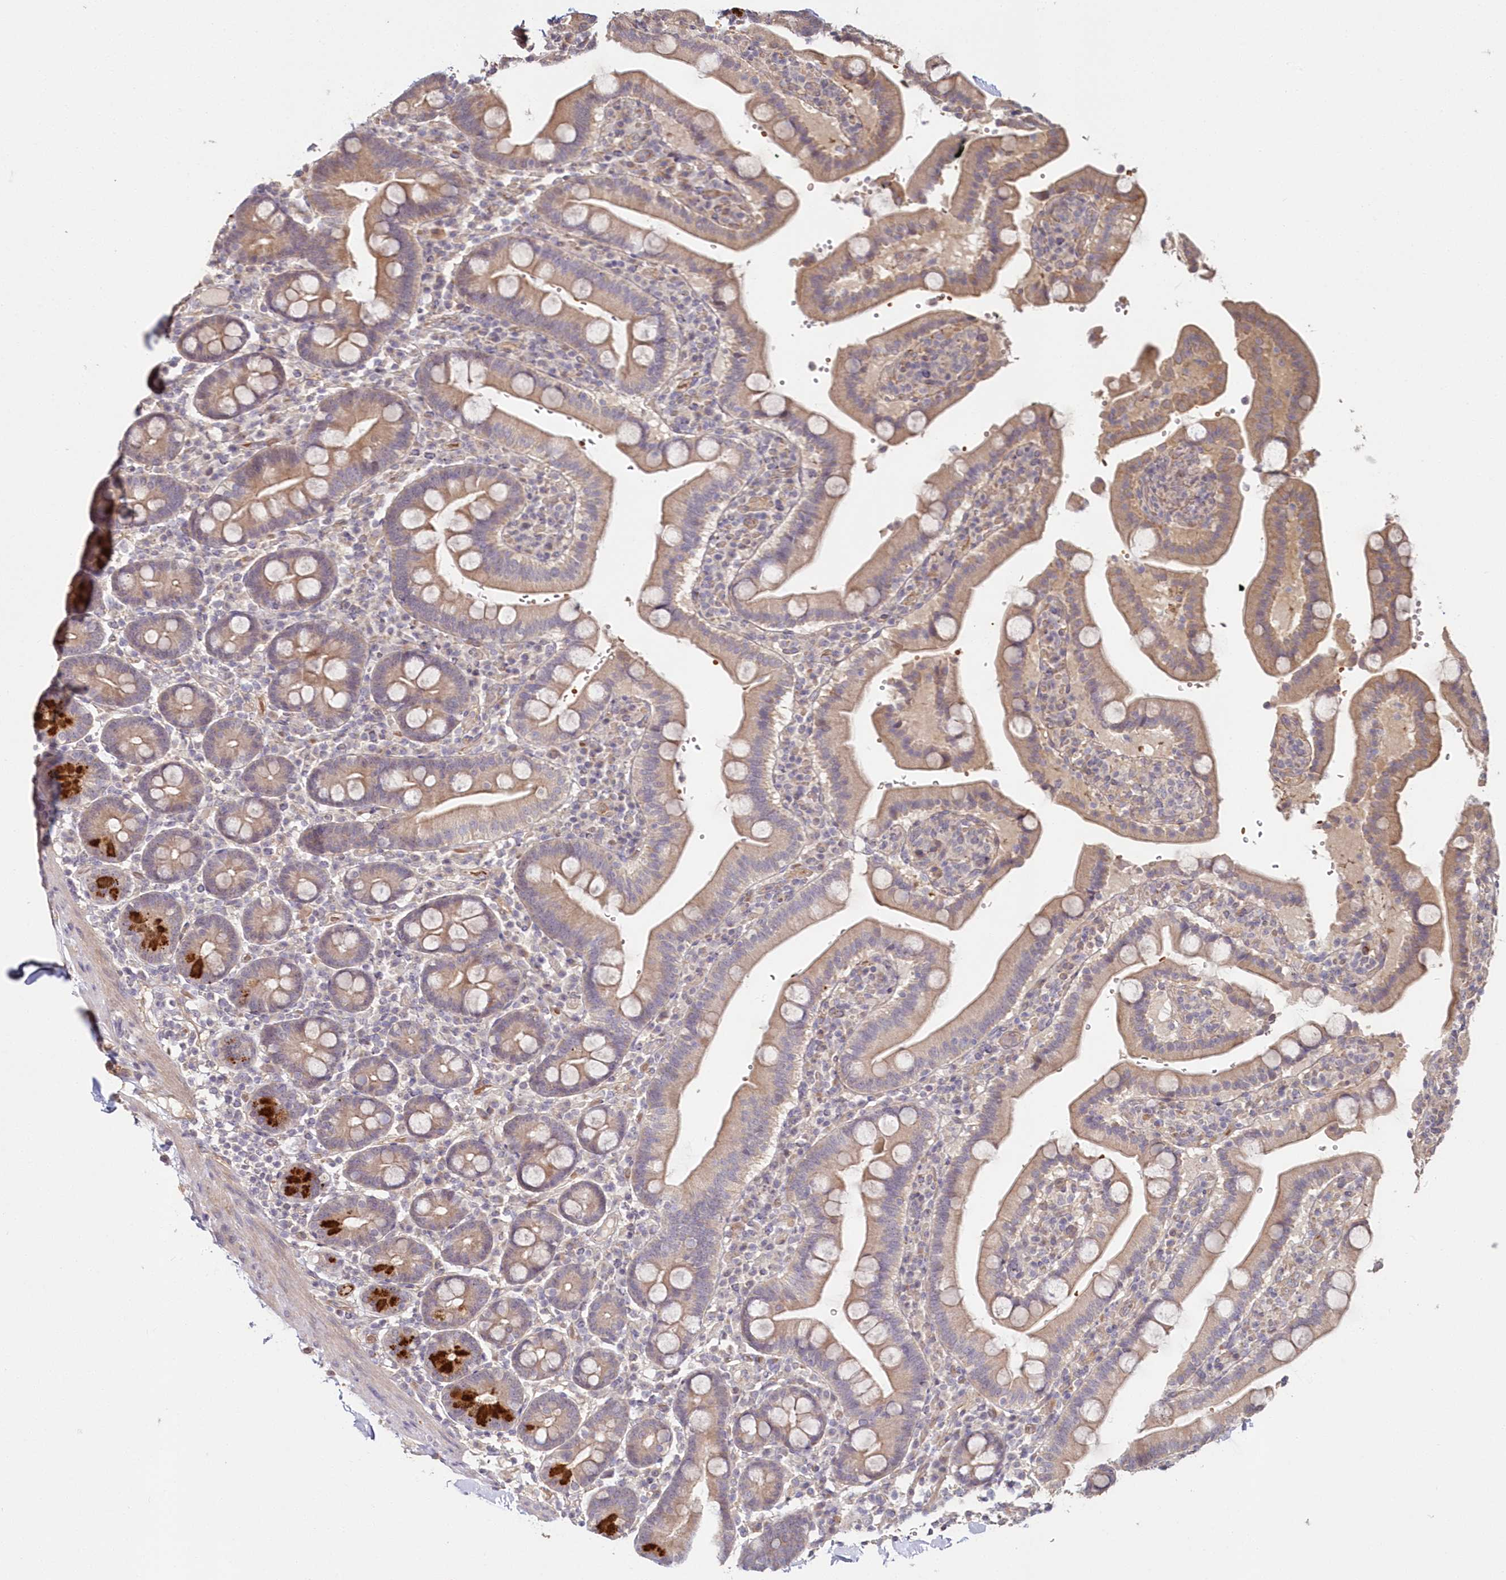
{"staining": {"intensity": "moderate", "quantity": "25%-75%", "location": "cytoplasmic/membranous"}, "tissue": "duodenum", "cell_type": "Glandular cells", "image_type": "normal", "snomed": [{"axis": "morphology", "description": "Normal tissue, NOS"}, {"axis": "topography", "description": "Small intestine, NOS"}], "caption": "A photomicrograph of human duodenum stained for a protein reveals moderate cytoplasmic/membranous brown staining in glandular cells.", "gene": "HYCC2", "patient": {"sex": "female", "age": 71}}